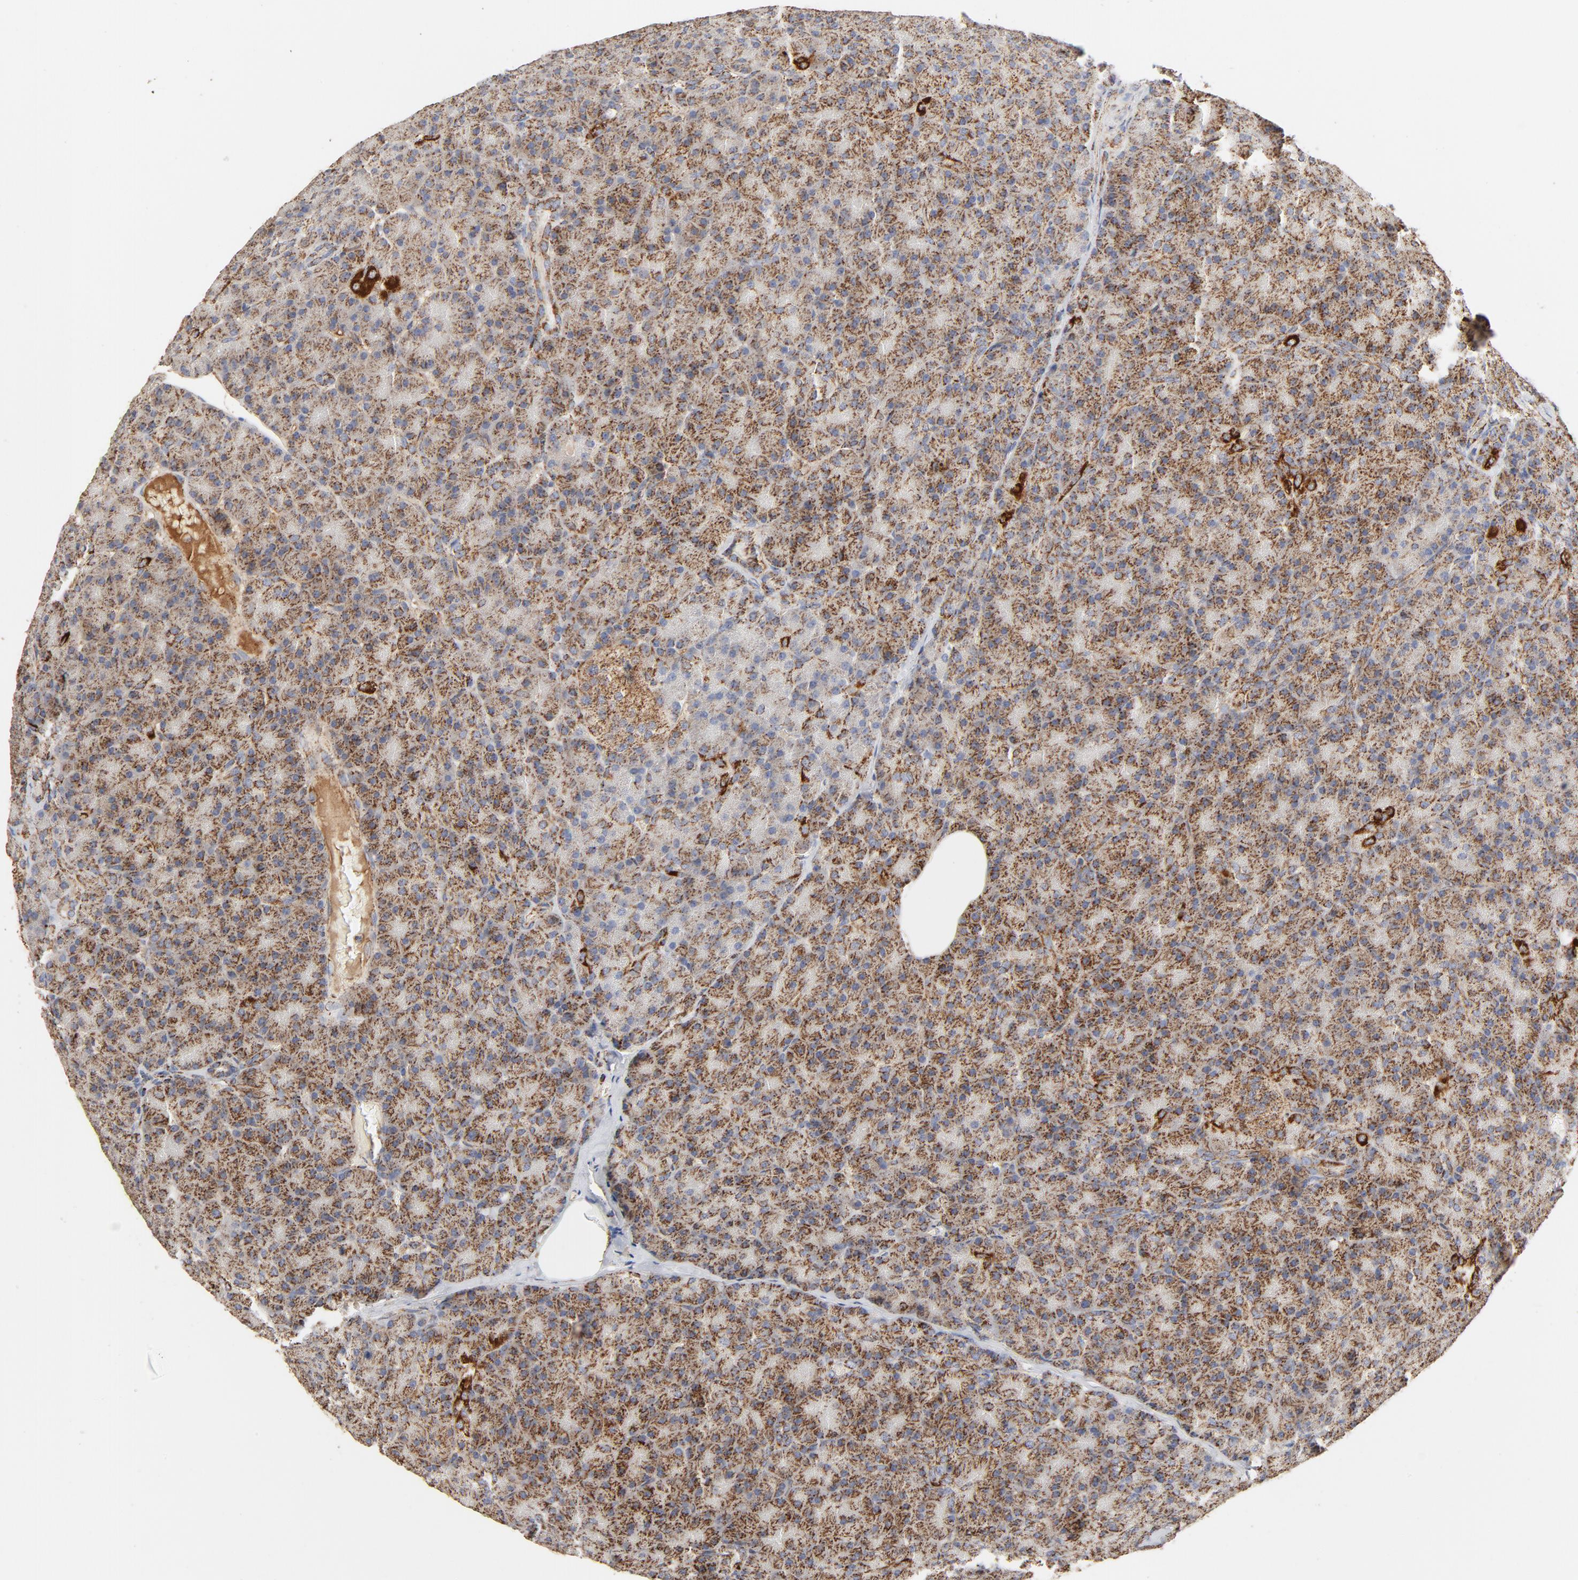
{"staining": {"intensity": "strong", "quantity": ">75%", "location": "cytoplasmic/membranous"}, "tissue": "pancreas", "cell_type": "Exocrine glandular cells", "image_type": "normal", "snomed": [{"axis": "morphology", "description": "Normal tissue, NOS"}, {"axis": "topography", "description": "Pancreas"}], "caption": "The immunohistochemical stain shows strong cytoplasmic/membranous staining in exocrine glandular cells of unremarkable pancreas.", "gene": "PCNX4", "patient": {"sex": "female", "age": 43}}